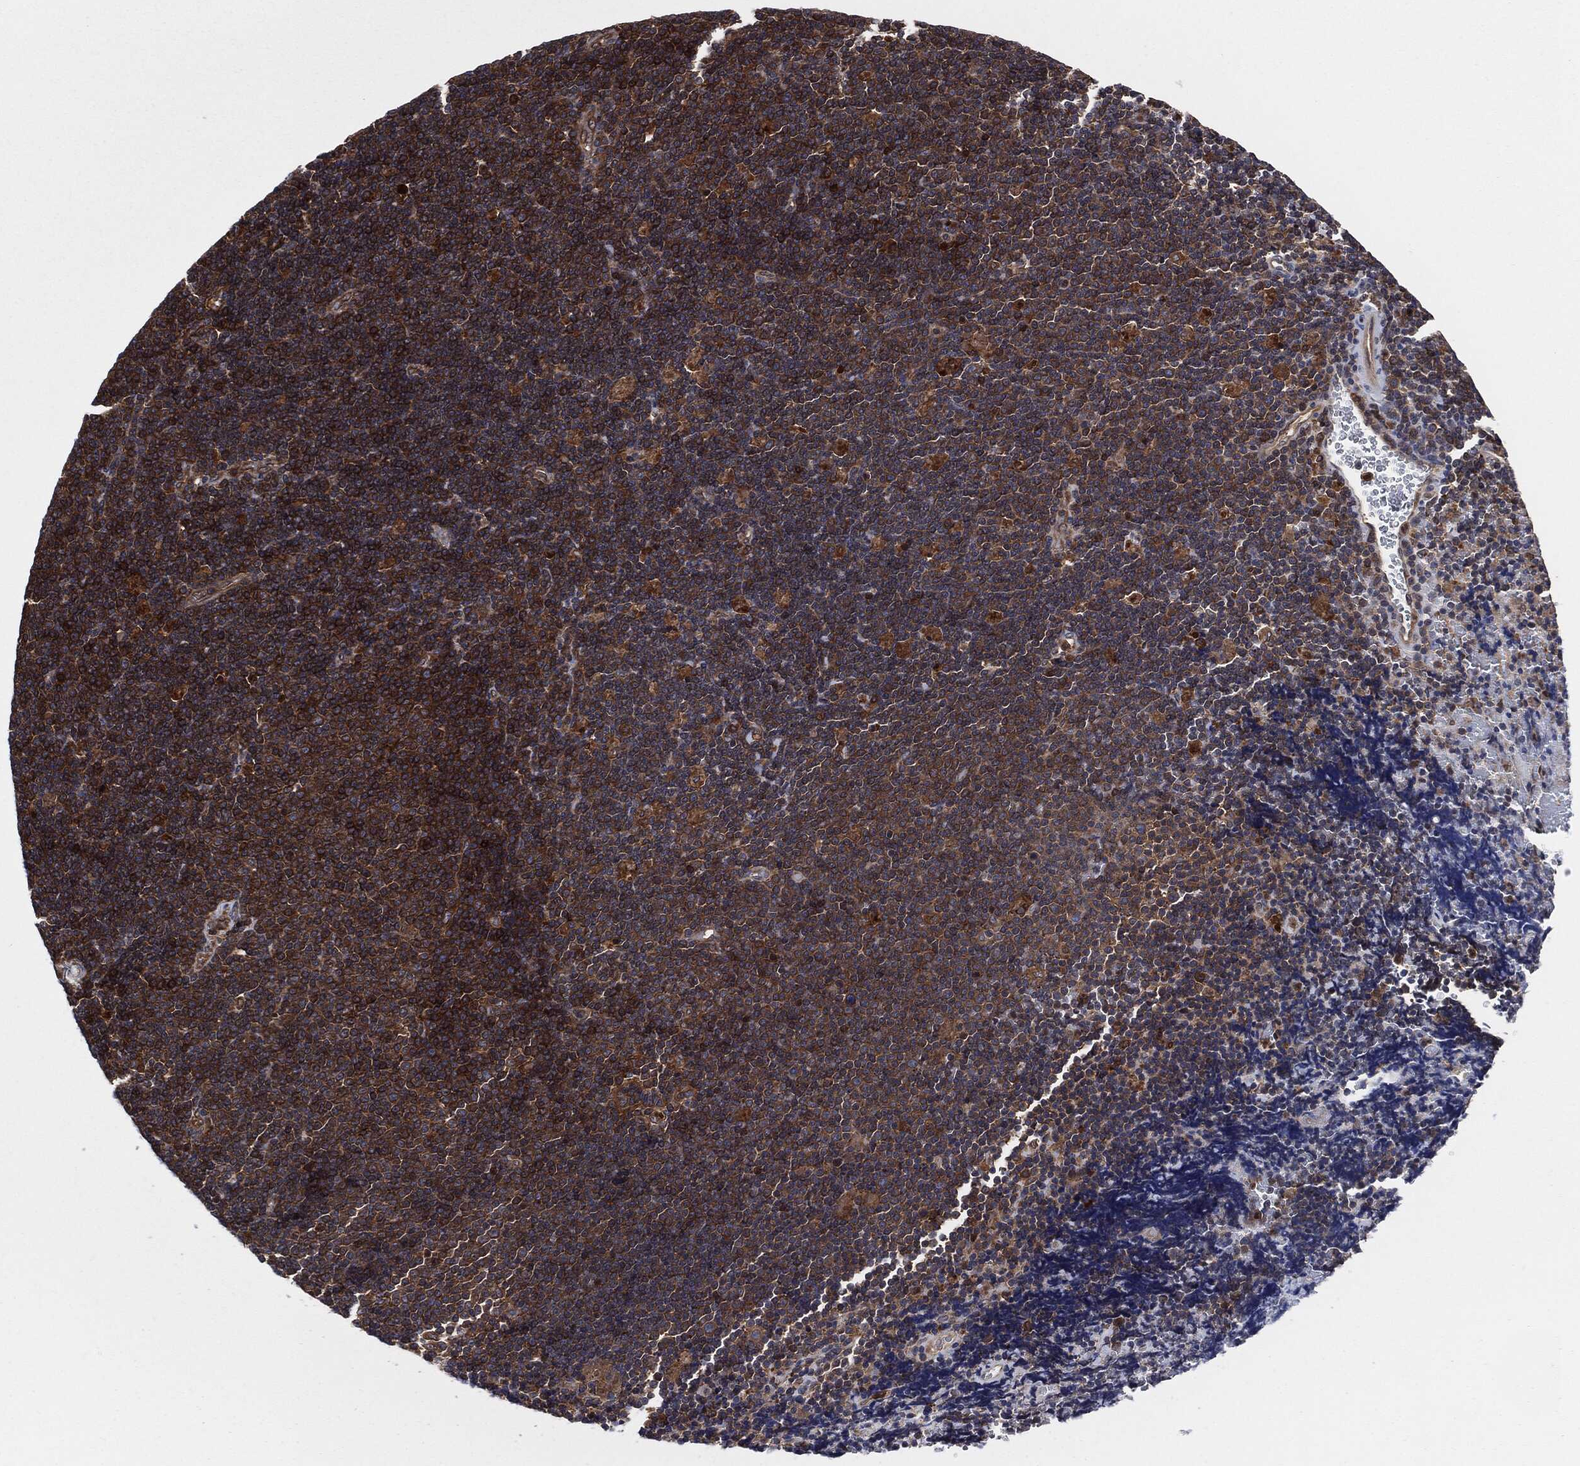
{"staining": {"intensity": "moderate", "quantity": "25%-75%", "location": "cytoplasmic/membranous"}, "tissue": "lymphoma", "cell_type": "Tumor cells", "image_type": "cancer", "snomed": [{"axis": "morphology", "description": "Malignant lymphoma, non-Hodgkin's type, Low grade"}, {"axis": "topography", "description": "Brain"}], "caption": "Lymphoma tissue shows moderate cytoplasmic/membranous expression in approximately 25%-75% of tumor cells, visualized by immunohistochemistry. (DAB IHC, brown staining for protein, blue staining for nuclei).", "gene": "XPNPEP1", "patient": {"sex": "female", "age": 66}}